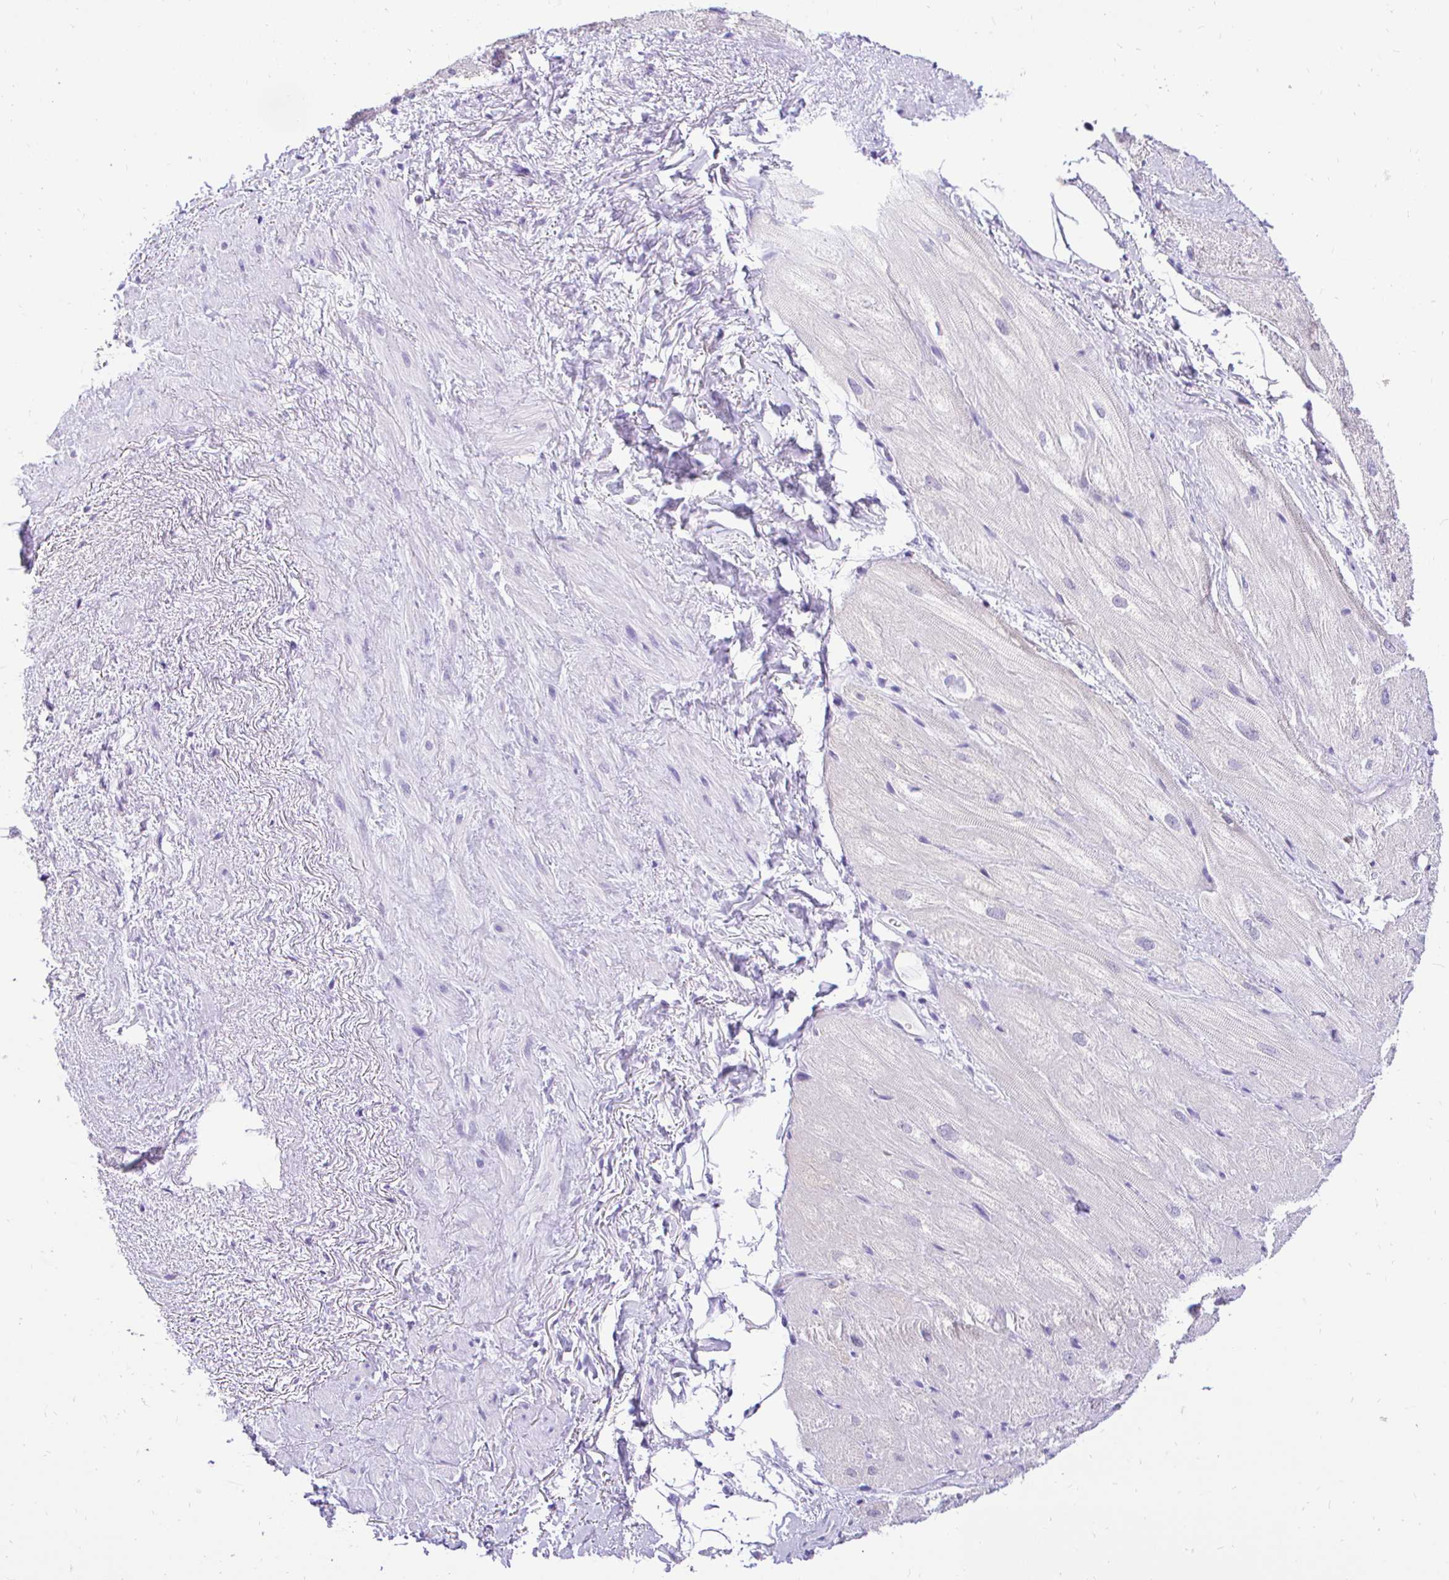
{"staining": {"intensity": "negative", "quantity": "none", "location": "none"}, "tissue": "heart muscle", "cell_type": "Cardiomyocytes", "image_type": "normal", "snomed": [{"axis": "morphology", "description": "Normal tissue, NOS"}, {"axis": "topography", "description": "Heart"}], "caption": "An immunohistochemistry (IHC) photomicrograph of unremarkable heart muscle is shown. There is no staining in cardiomyocytes of heart muscle. The staining was performed using DAB to visualize the protein expression in brown, while the nuclei were stained in blue with hematoxylin (Magnification: 20x).", "gene": "FATE1", "patient": {"sex": "male", "age": 62}}